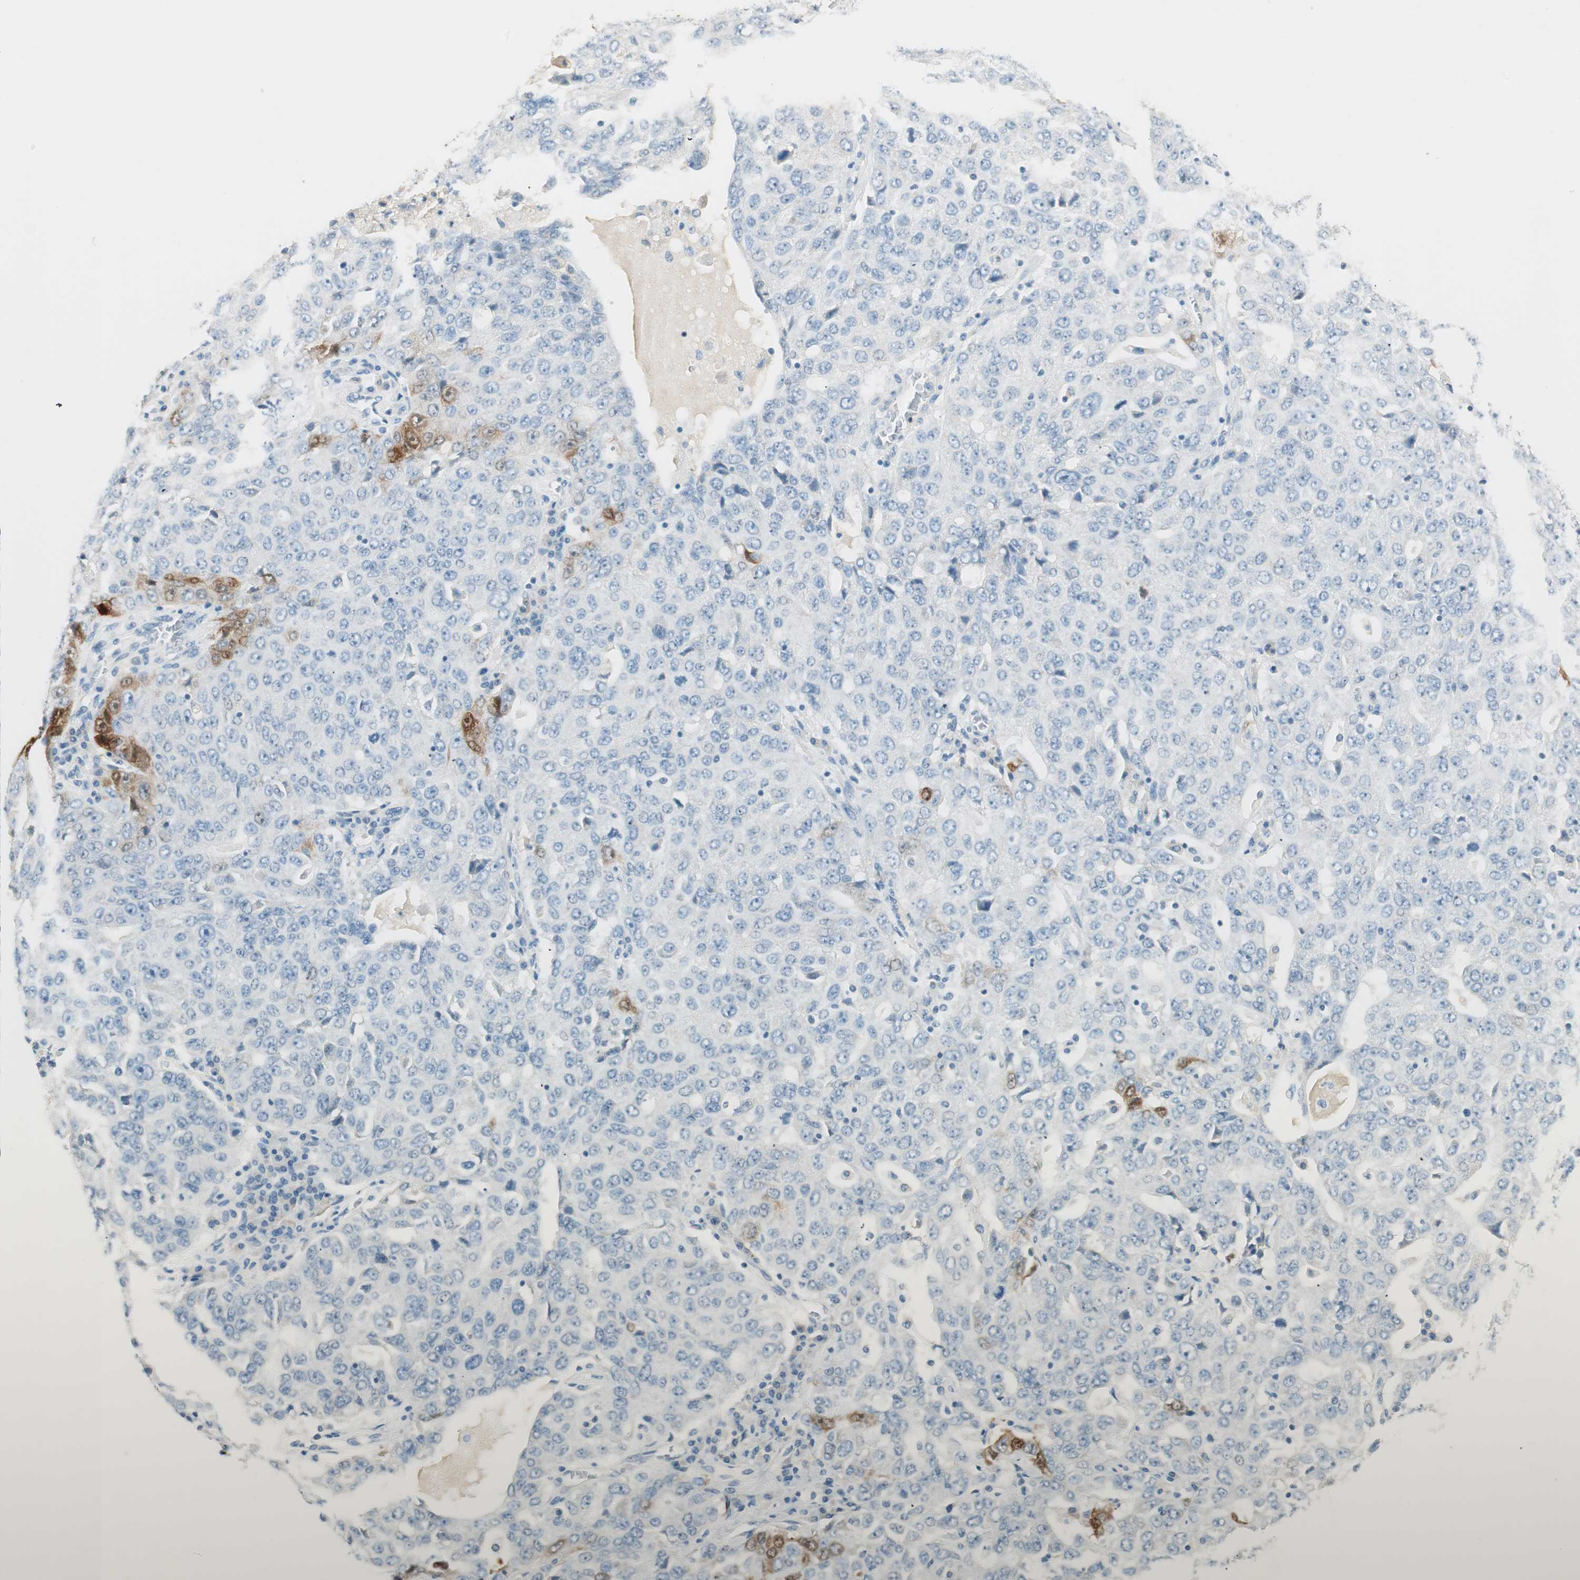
{"staining": {"intensity": "strong", "quantity": "<25%", "location": "cytoplasmic/membranous,nuclear"}, "tissue": "ovarian cancer", "cell_type": "Tumor cells", "image_type": "cancer", "snomed": [{"axis": "morphology", "description": "Carcinoma, endometroid"}, {"axis": "topography", "description": "Ovary"}], "caption": "This photomicrograph exhibits immunohistochemistry (IHC) staining of ovarian cancer, with medium strong cytoplasmic/membranous and nuclear positivity in approximately <25% of tumor cells.", "gene": "HPGD", "patient": {"sex": "female", "age": 62}}